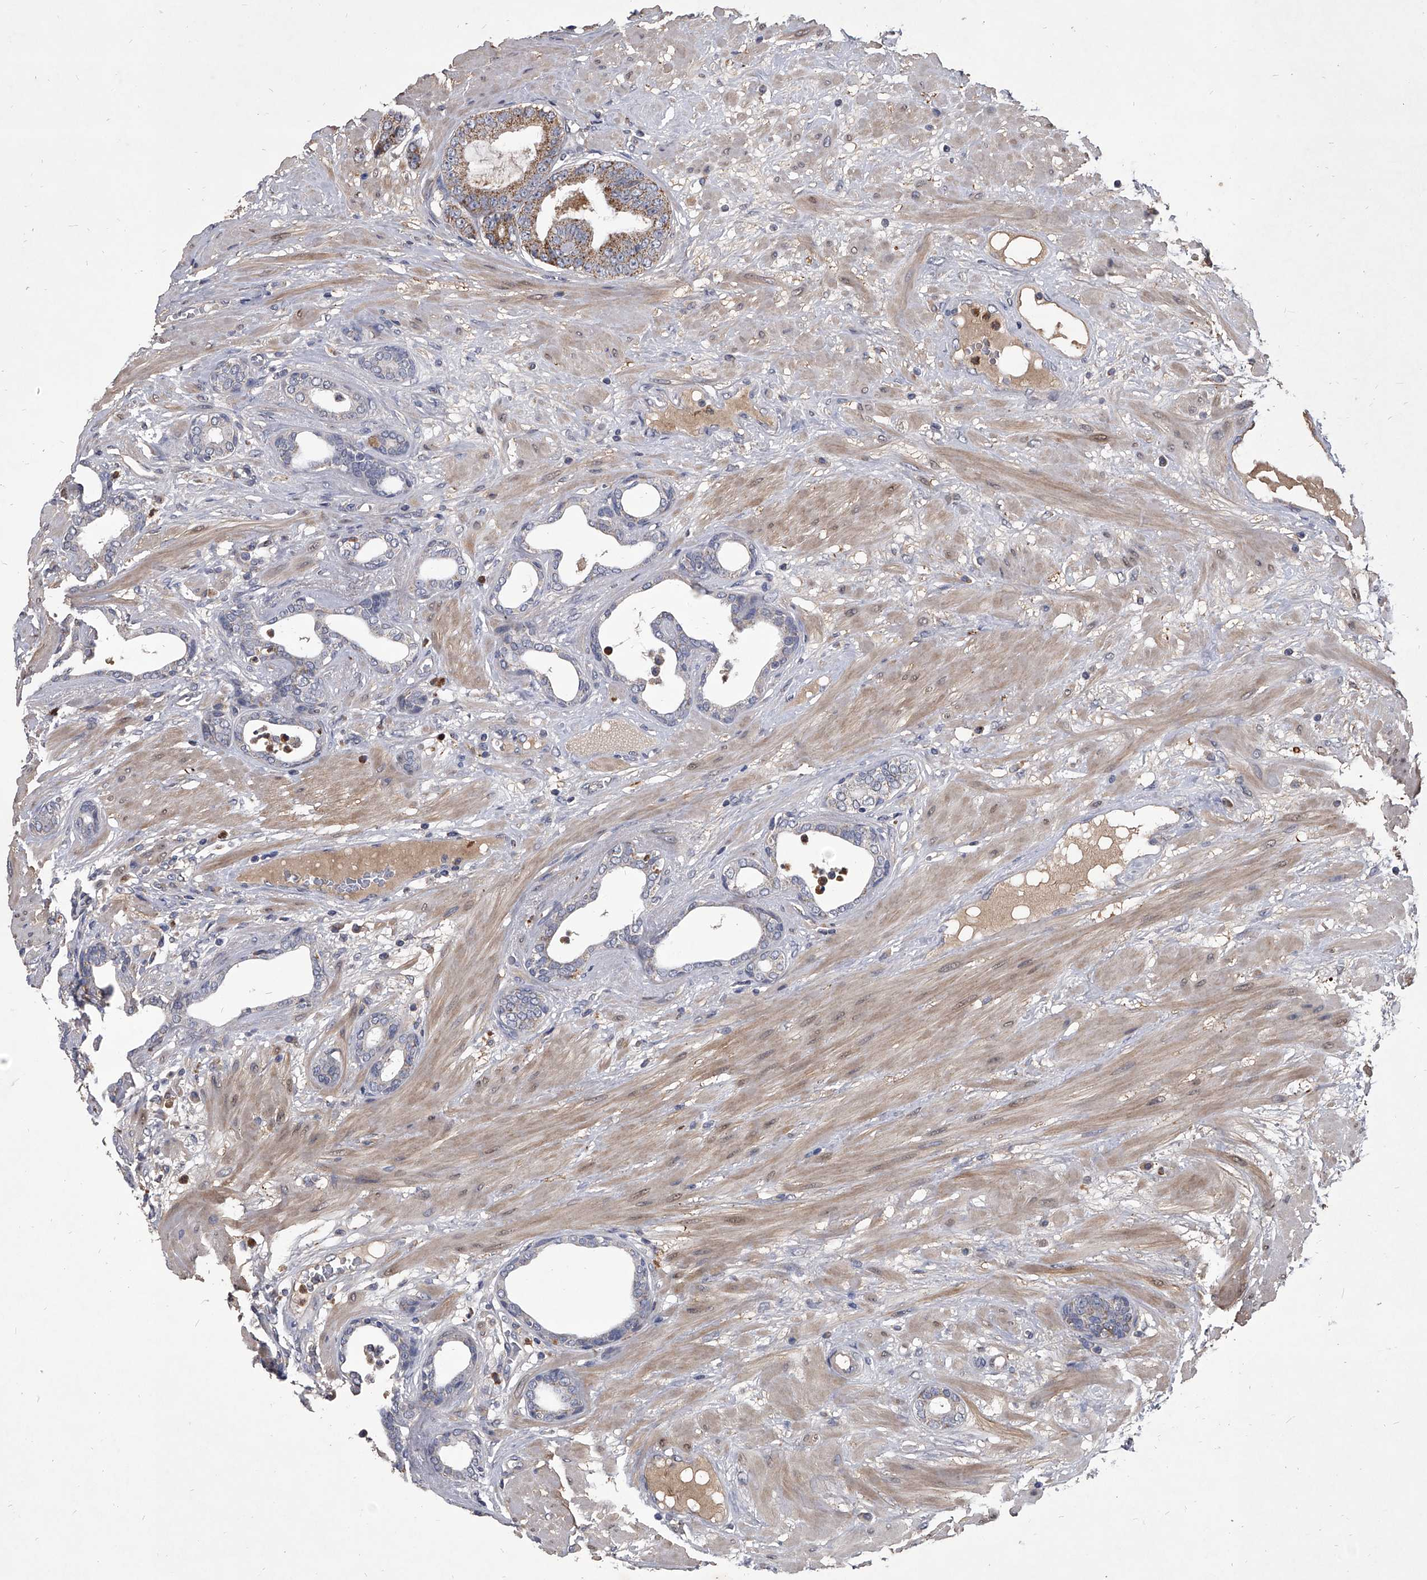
{"staining": {"intensity": "negative", "quantity": "none", "location": "none"}, "tissue": "prostate cancer", "cell_type": "Tumor cells", "image_type": "cancer", "snomed": [{"axis": "morphology", "description": "Adenocarcinoma, Low grade"}, {"axis": "topography", "description": "Prostate"}], "caption": "Prostate cancer (adenocarcinoma (low-grade)) was stained to show a protein in brown. There is no significant expression in tumor cells.", "gene": "NRP1", "patient": {"sex": "male", "age": 60}}